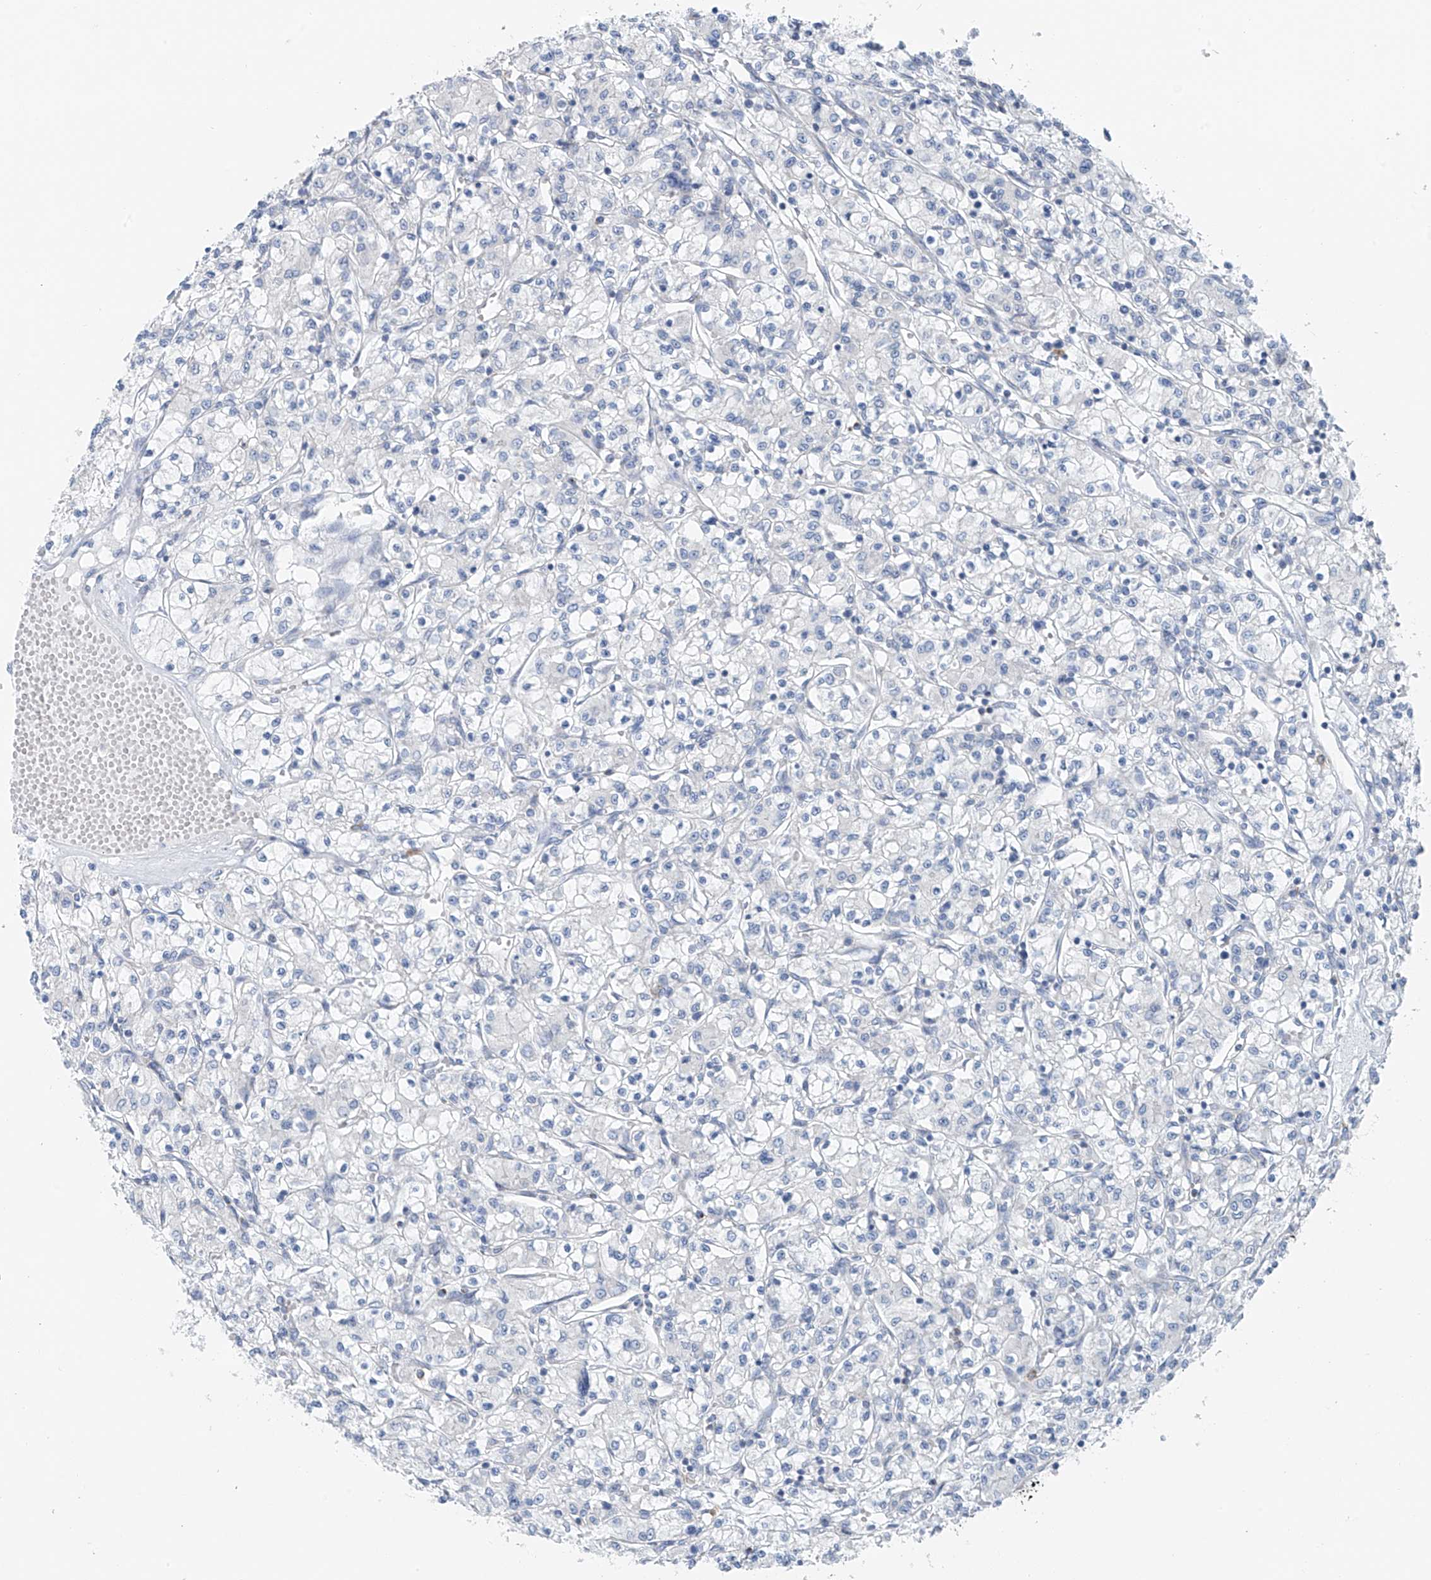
{"staining": {"intensity": "negative", "quantity": "none", "location": "none"}, "tissue": "renal cancer", "cell_type": "Tumor cells", "image_type": "cancer", "snomed": [{"axis": "morphology", "description": "Adenocarcinoma, NOS"}, {"axis": "topography", "description": "Kidney"}], "caption": "Histopathology image shows no protein staining in tumor cells of renal cancer tissue.", "gene": "POMGNT2", "patient": {"sex": "female", "age": 59}}